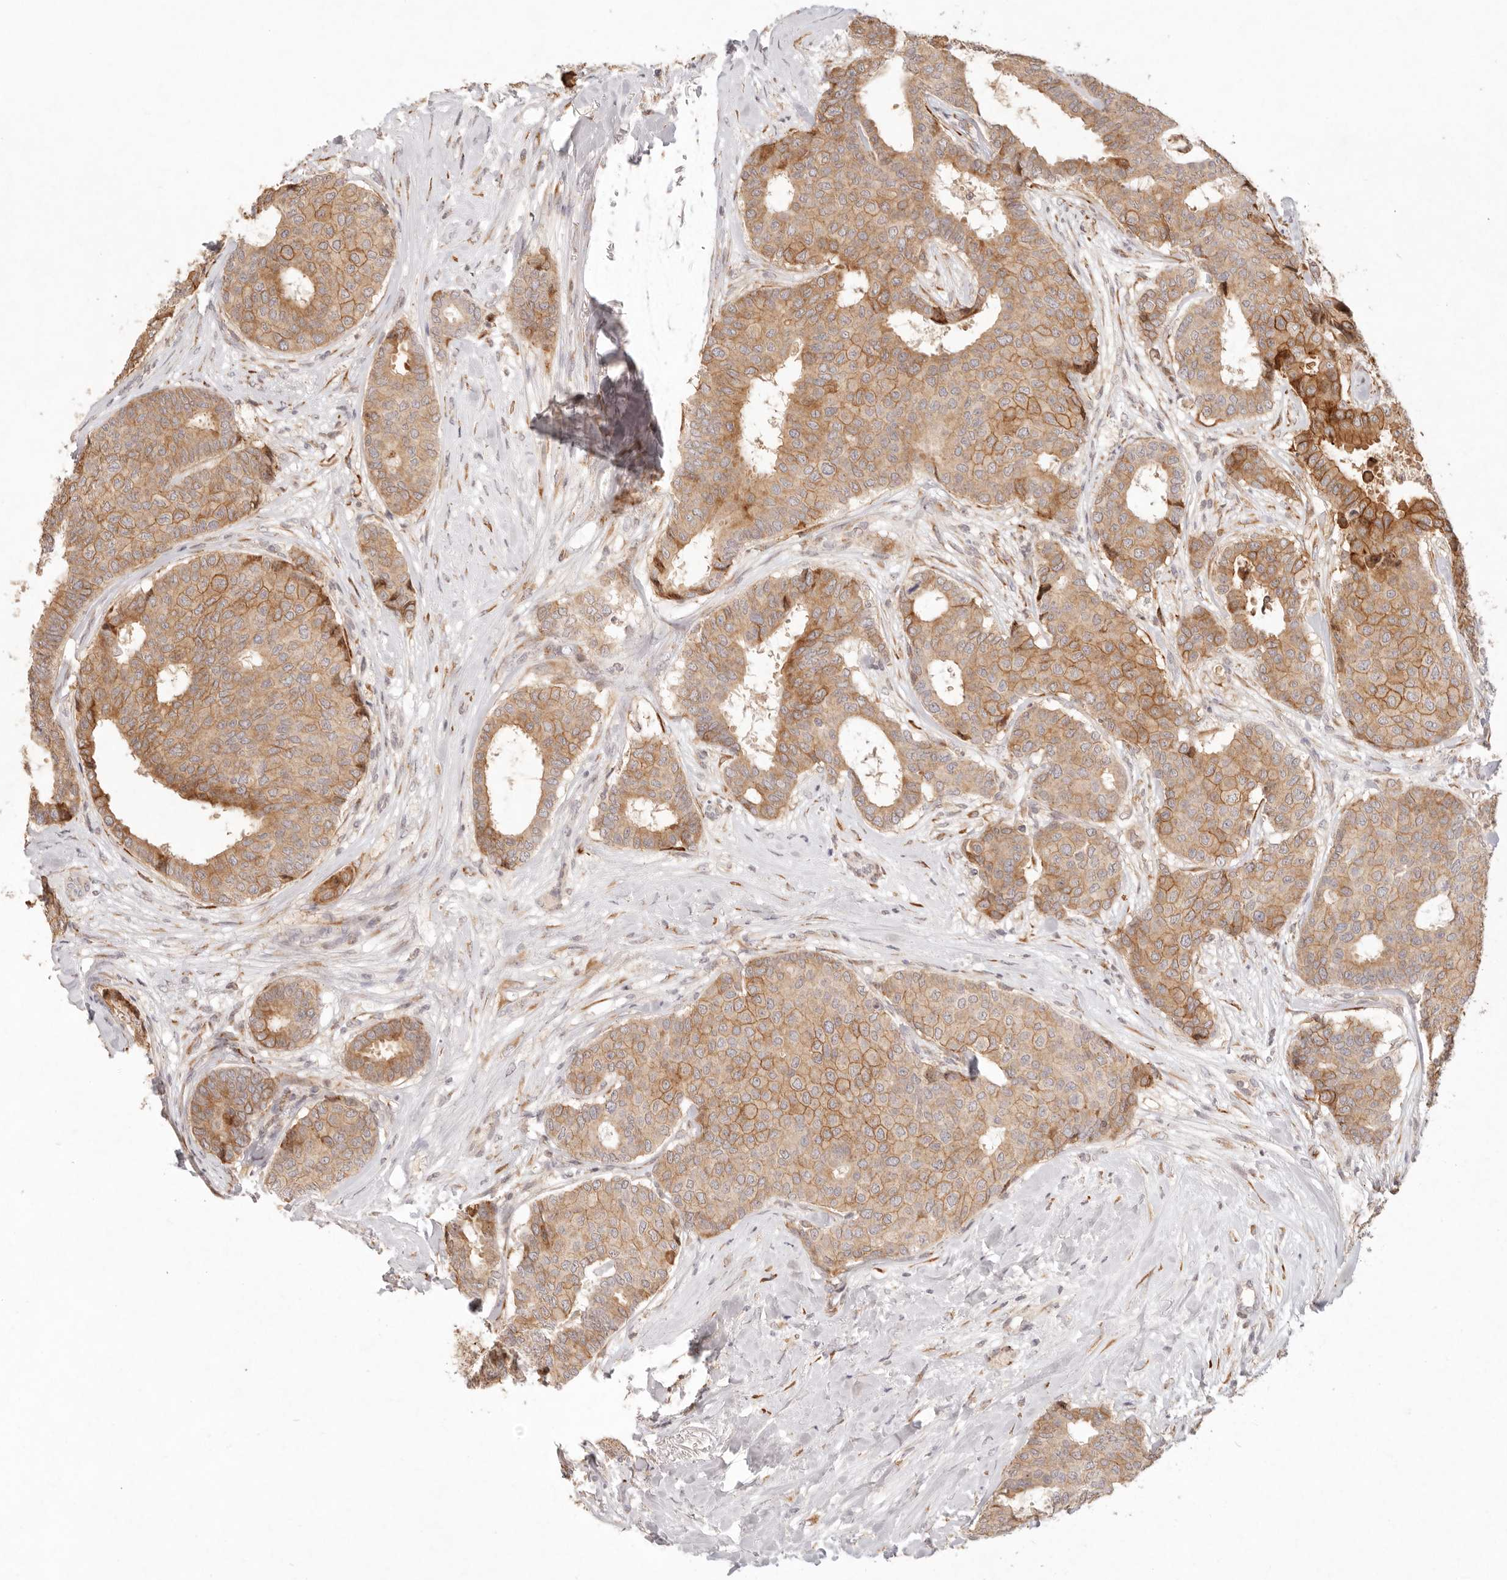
{"staining": {"intensity": "moderate", "quantity": ">75%", "location": "cytoplasmic/membranous"}, "tissue": "breast cancer", "cell_type": "Tumor cells", "image_type": "cancer", "snomed": [{"axis": "morphology", "description": "Duct carcinoma"}, {"axis": "topography", "description": "Breast"}], "caption": "Infiltrating ductal carcinoma (breast) stained with DAB immunohistochemistry (IHC) displays medium levels of moderate cytoplasmic/membranous expression in about >75% of tumor cells. Immunohistochemistry stains the protein of interest in brown and the nuclei are stained blue.", "gene": "C1orf127", "patient": {"sex": "female", "age": 75}}